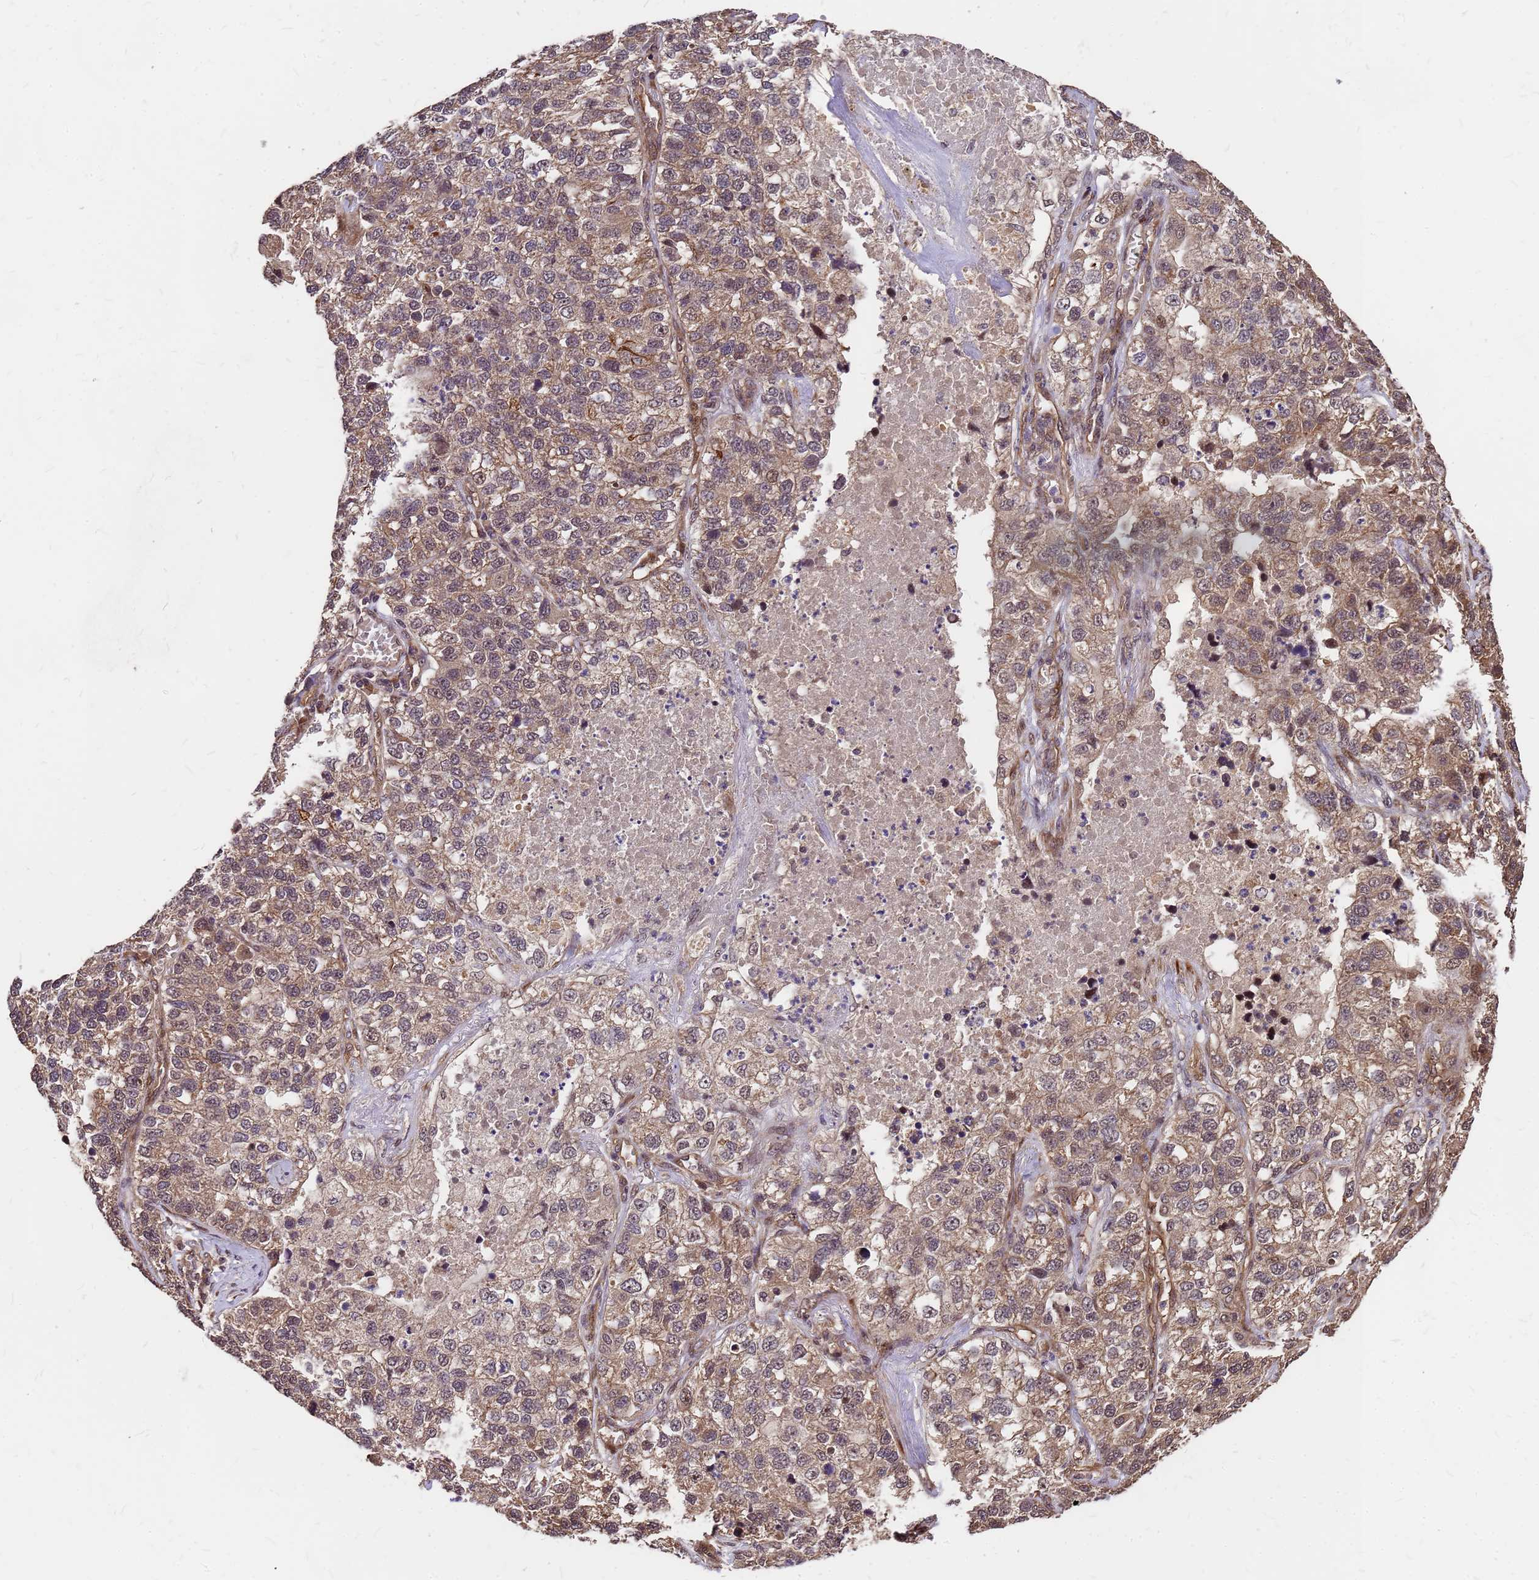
{"staining": {"intensity": "moderate", "quantity": "25%-75%", "location": "cytoplasmic/membranous,nuclear"}, "tissue": "lung cancer", "cell_type": "Tumor cells", "image_type": "cancer", "snomed": [{"axis": "morphology", "description": "Adenocarcinoma, NOS"}, {"axis": "topography", "description": "Lung"}], "caption": "Tumor cells demonstrate medium levels of moderate cytoplasmic/membranous and nuclear positivity in approximately 25%-75% of cells in lung cancer (adenocarcinoma).", "gene": "GPATCH8", "patient": {"sex": "male", "age": 49}}